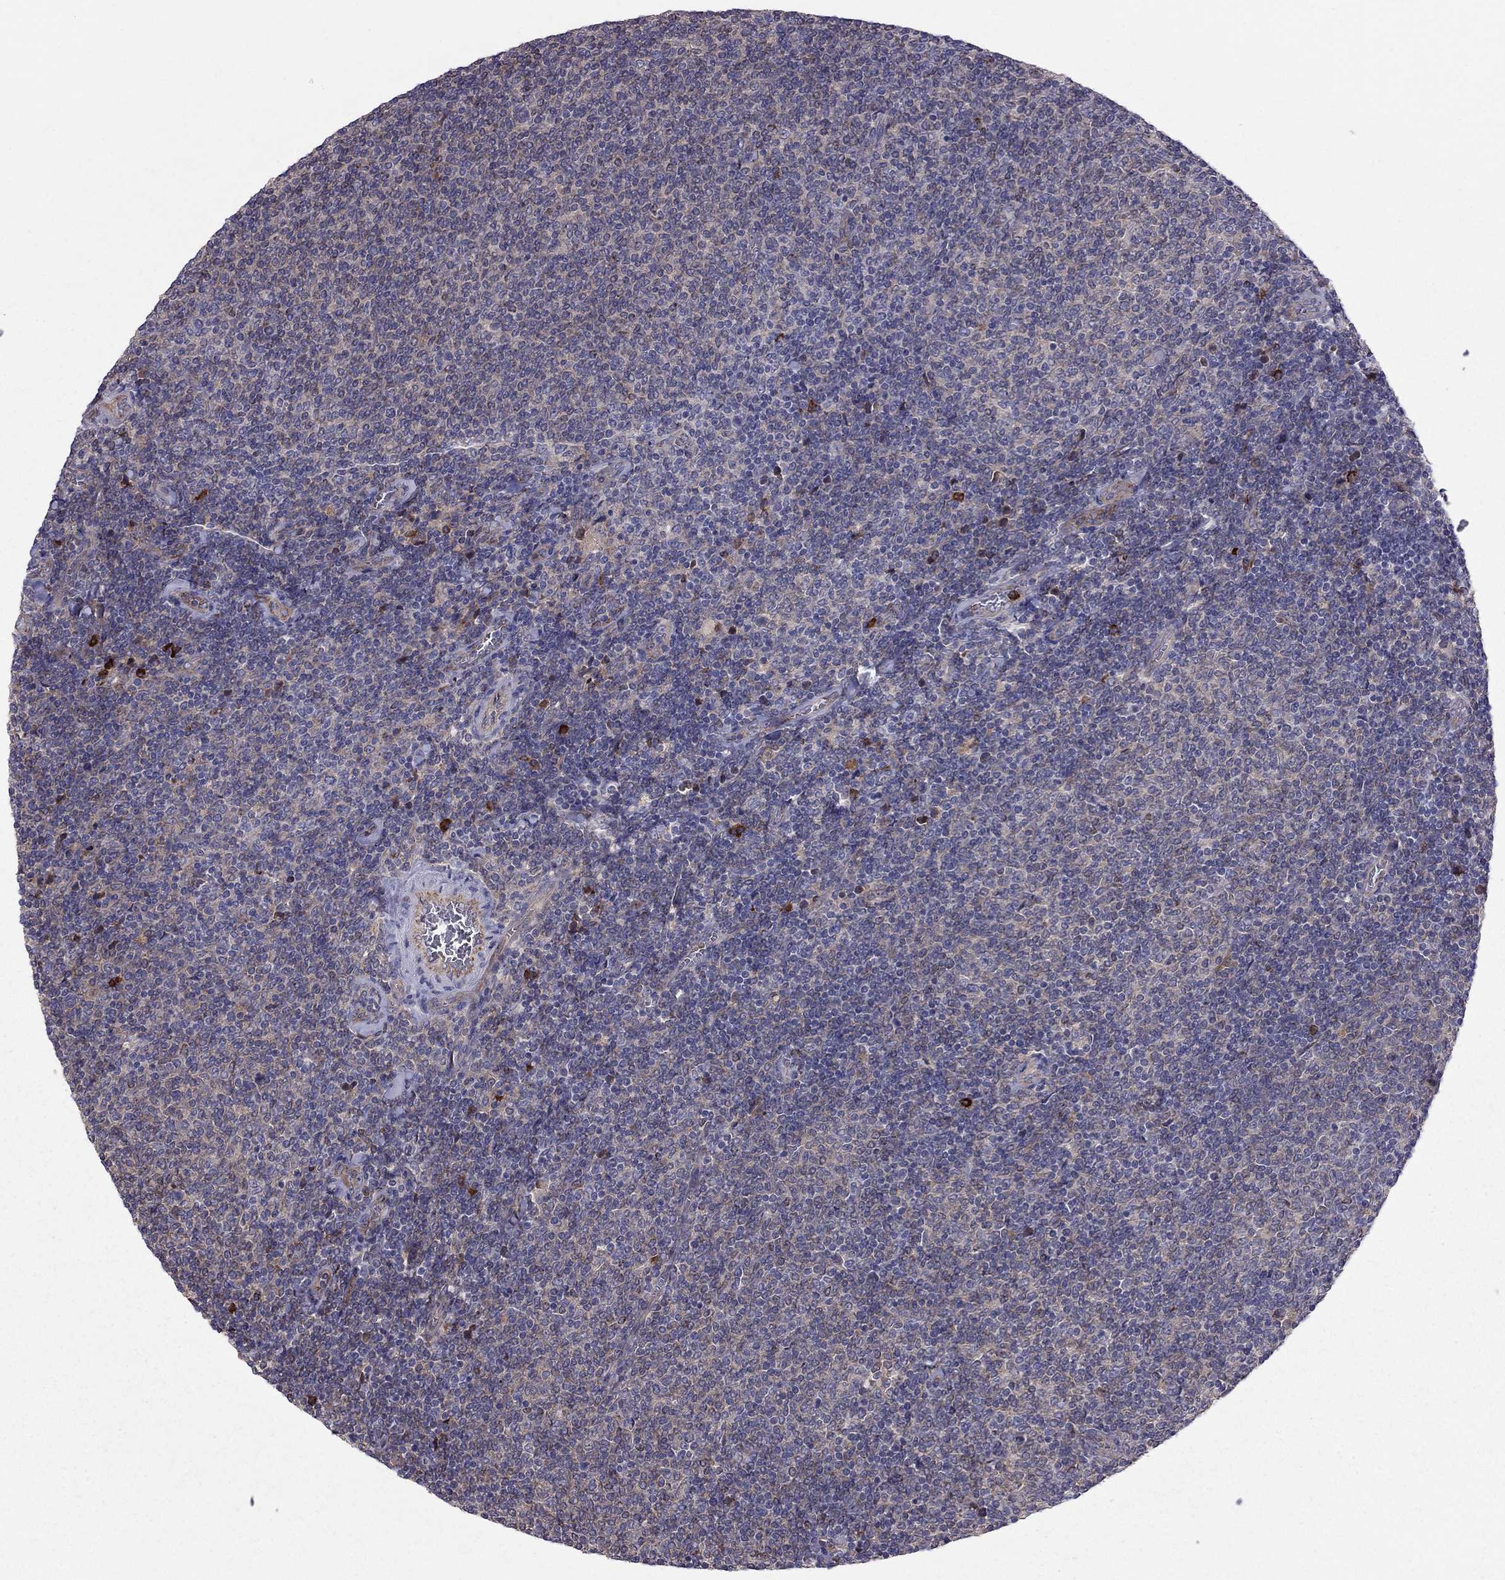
{"staining": {"intensity": "negative", "quantity": "none", "location": "none"}, "tissue": "lymphoma", "cell_type": "Tumor cells", "image_type": "cancer", "snomed": [{"axis": "morphology", "description": "Malignant lymphoma, non-Hodgkin's type, Low grade"}, {"axis": "topography", "description": "Lymph node"}], "caption": "Immunohistochemistry (IHC) micrograph of neoplastic tissue: human lymphoma stained with DAB reveals no significant protein staining in tumor cells.", "gene": "PIK3CG", "patient": {"sex": "male", "age": 52}}